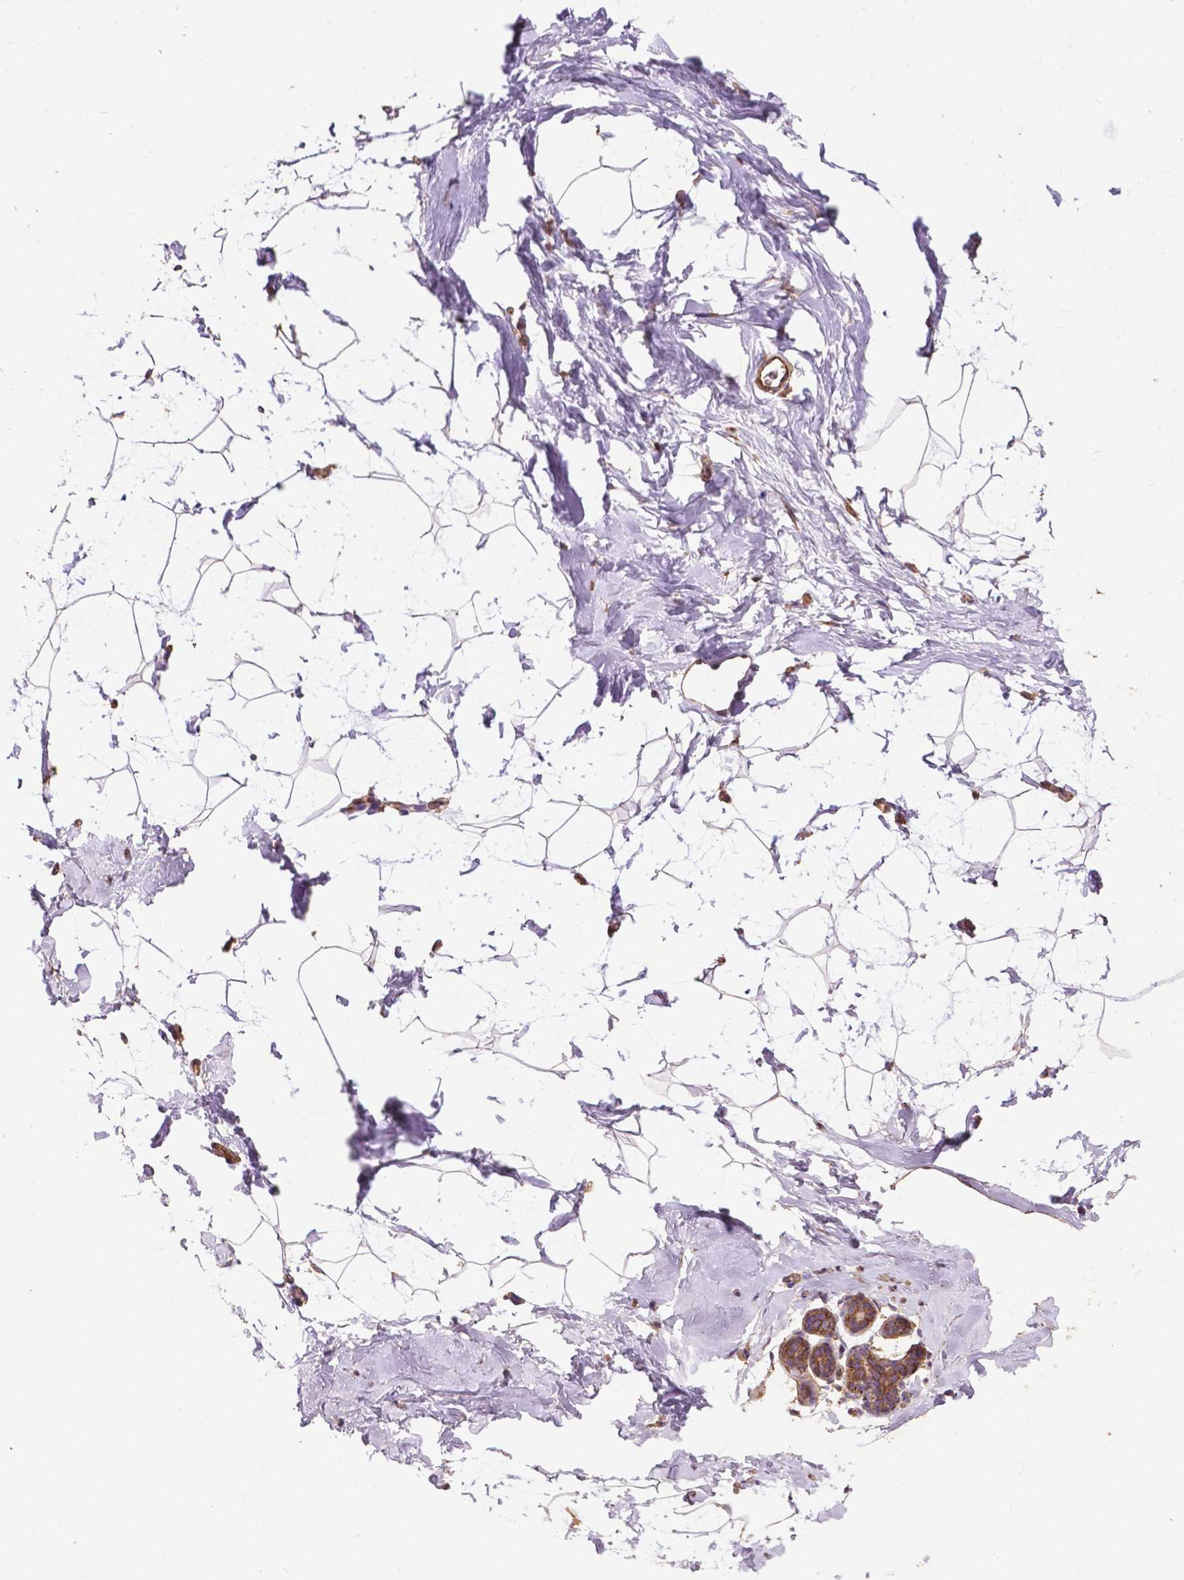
{"staining": {"intensity": "moderate", "quantity": "<25%", "location": "cytoplasmic/membranous"}, "tissue": "breast", "cell_type": "Adipocytes", "image_type": "normal", "snomed": [{"axis": "morphology", "description": "Normal tissue, NOS"}, {"axis": "topography", "description": "Breast"}], "caption": "This image displays normal breast stained with immunohistochemistry to label a protein in brown. The cytoplasmic/membranous of adipocytes show moderate positivity for the protein. Nuclei are counter-stained blue.", "gene": "CCDC71L", "patient": {"sex": "female", "age": 32}}